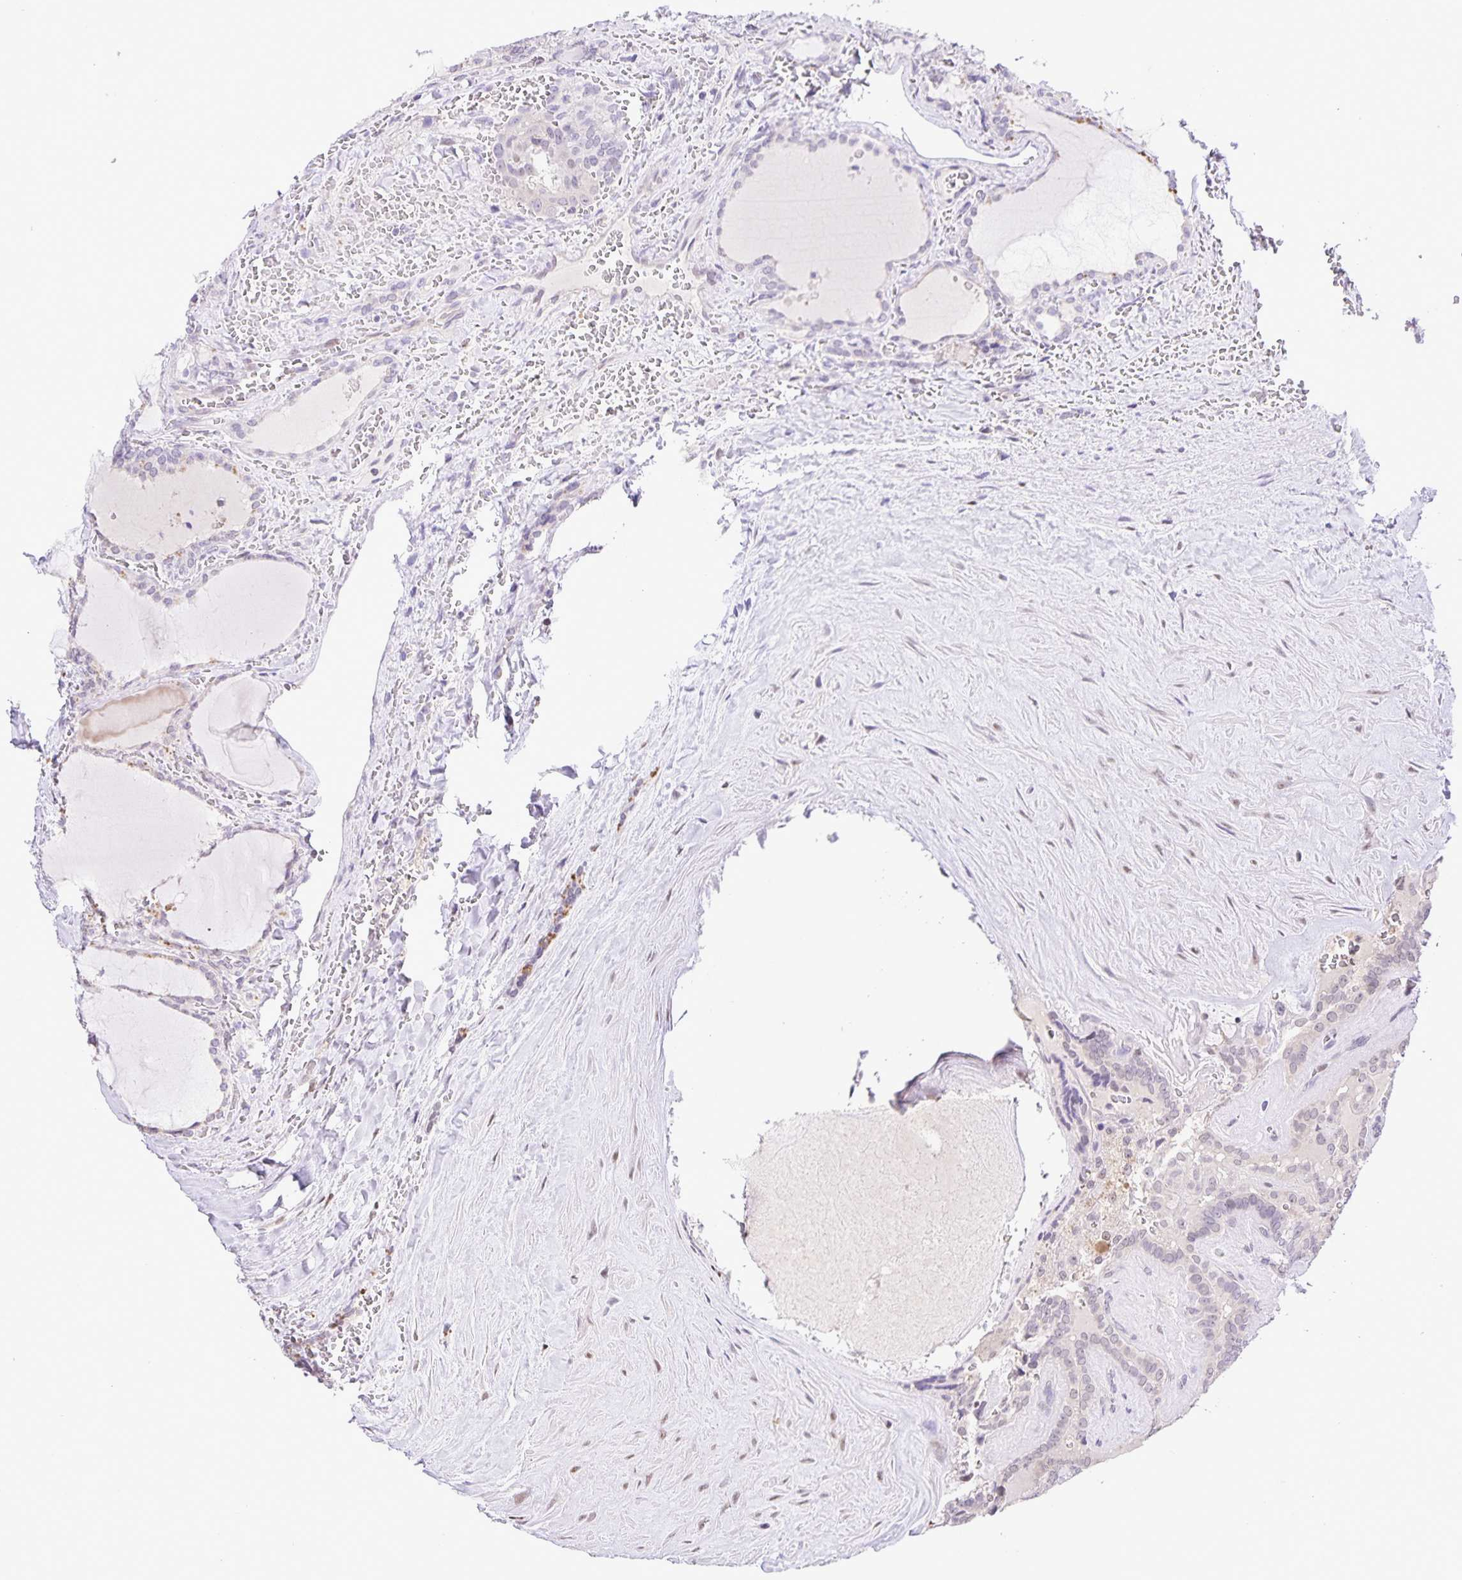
{"staining": {"intensity": "negative", "quantity": "none", "location": "none"}, "tissue": "thyroid cancer", "cell_type": "Tumor cells", "image_type": "cancer", "snomed": [{"axis": "morphology", "description": "Papillary adenocarcinoma, NOS"}, {"axis": "topography", "description": "Thyroid gland"}], "caption": "IHC micrograph of neoplastic tissue: thyroid cancer (papillary adenocarcinoma) stained with DAB (3,3'-diaminobenzidine) reveals no significant protein staining in tumor cells.", "gene": "ONECUT2", "patient": {"sex": "female", "age": 21}}